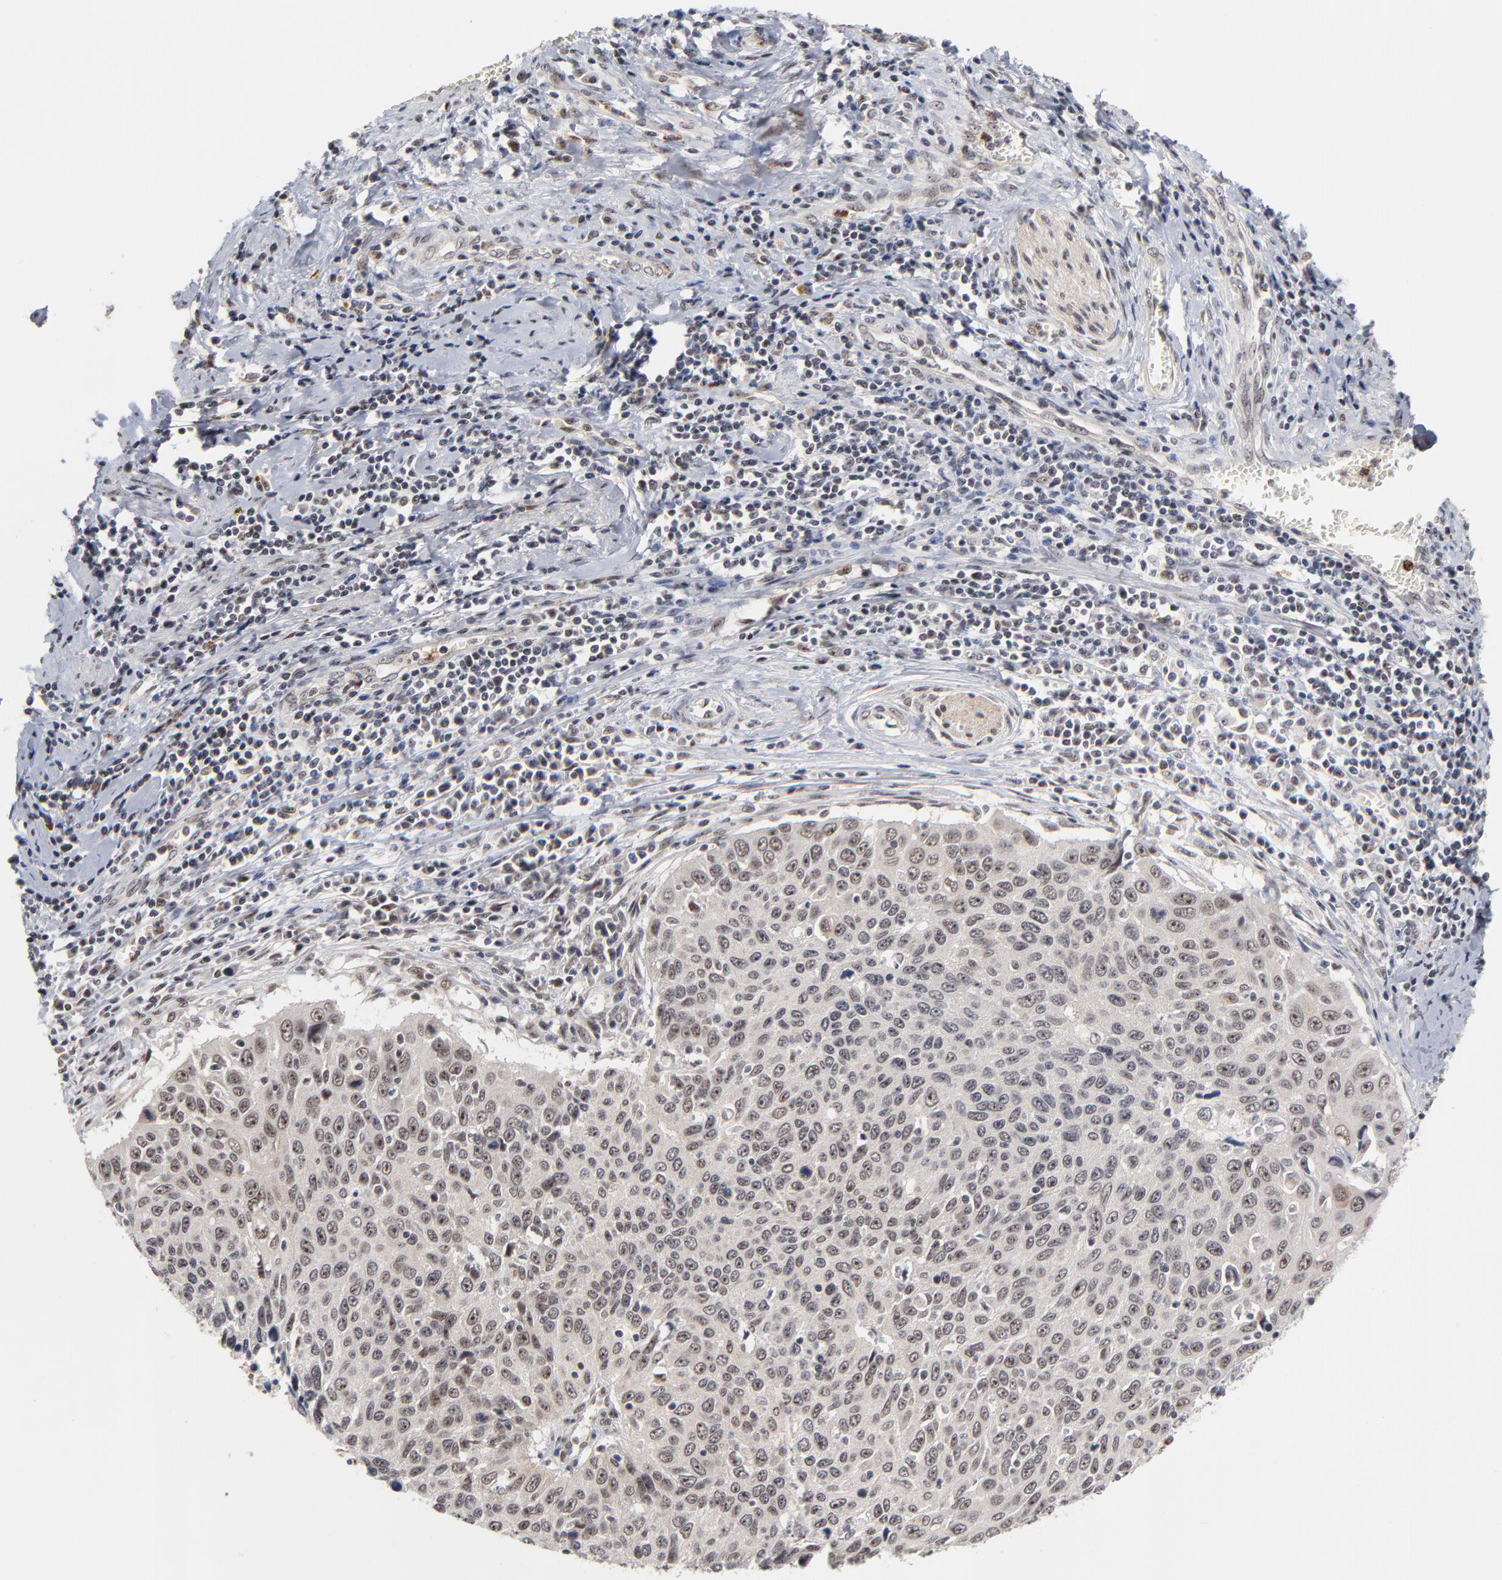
{"staining": {"intensity": "weak", "quantity": ">75%", "location": "nuclear"}, "tissue": "cervical cancer", "cell_type": "Tumor cells", "image_type": "cancer", "snomed": [{"axis": "morphology", "description": "Squamous cell carcinoma, NOS"}, {"axis": "topography", "description": "Cervix"}], "caption": "Weak nuclear protein staining is present in approximately >75% of tumor cells in cervical cancer (squamous cell carcinoma).", "gene": "ZNF419", "patient": {"sex": "female", "age": 53}}